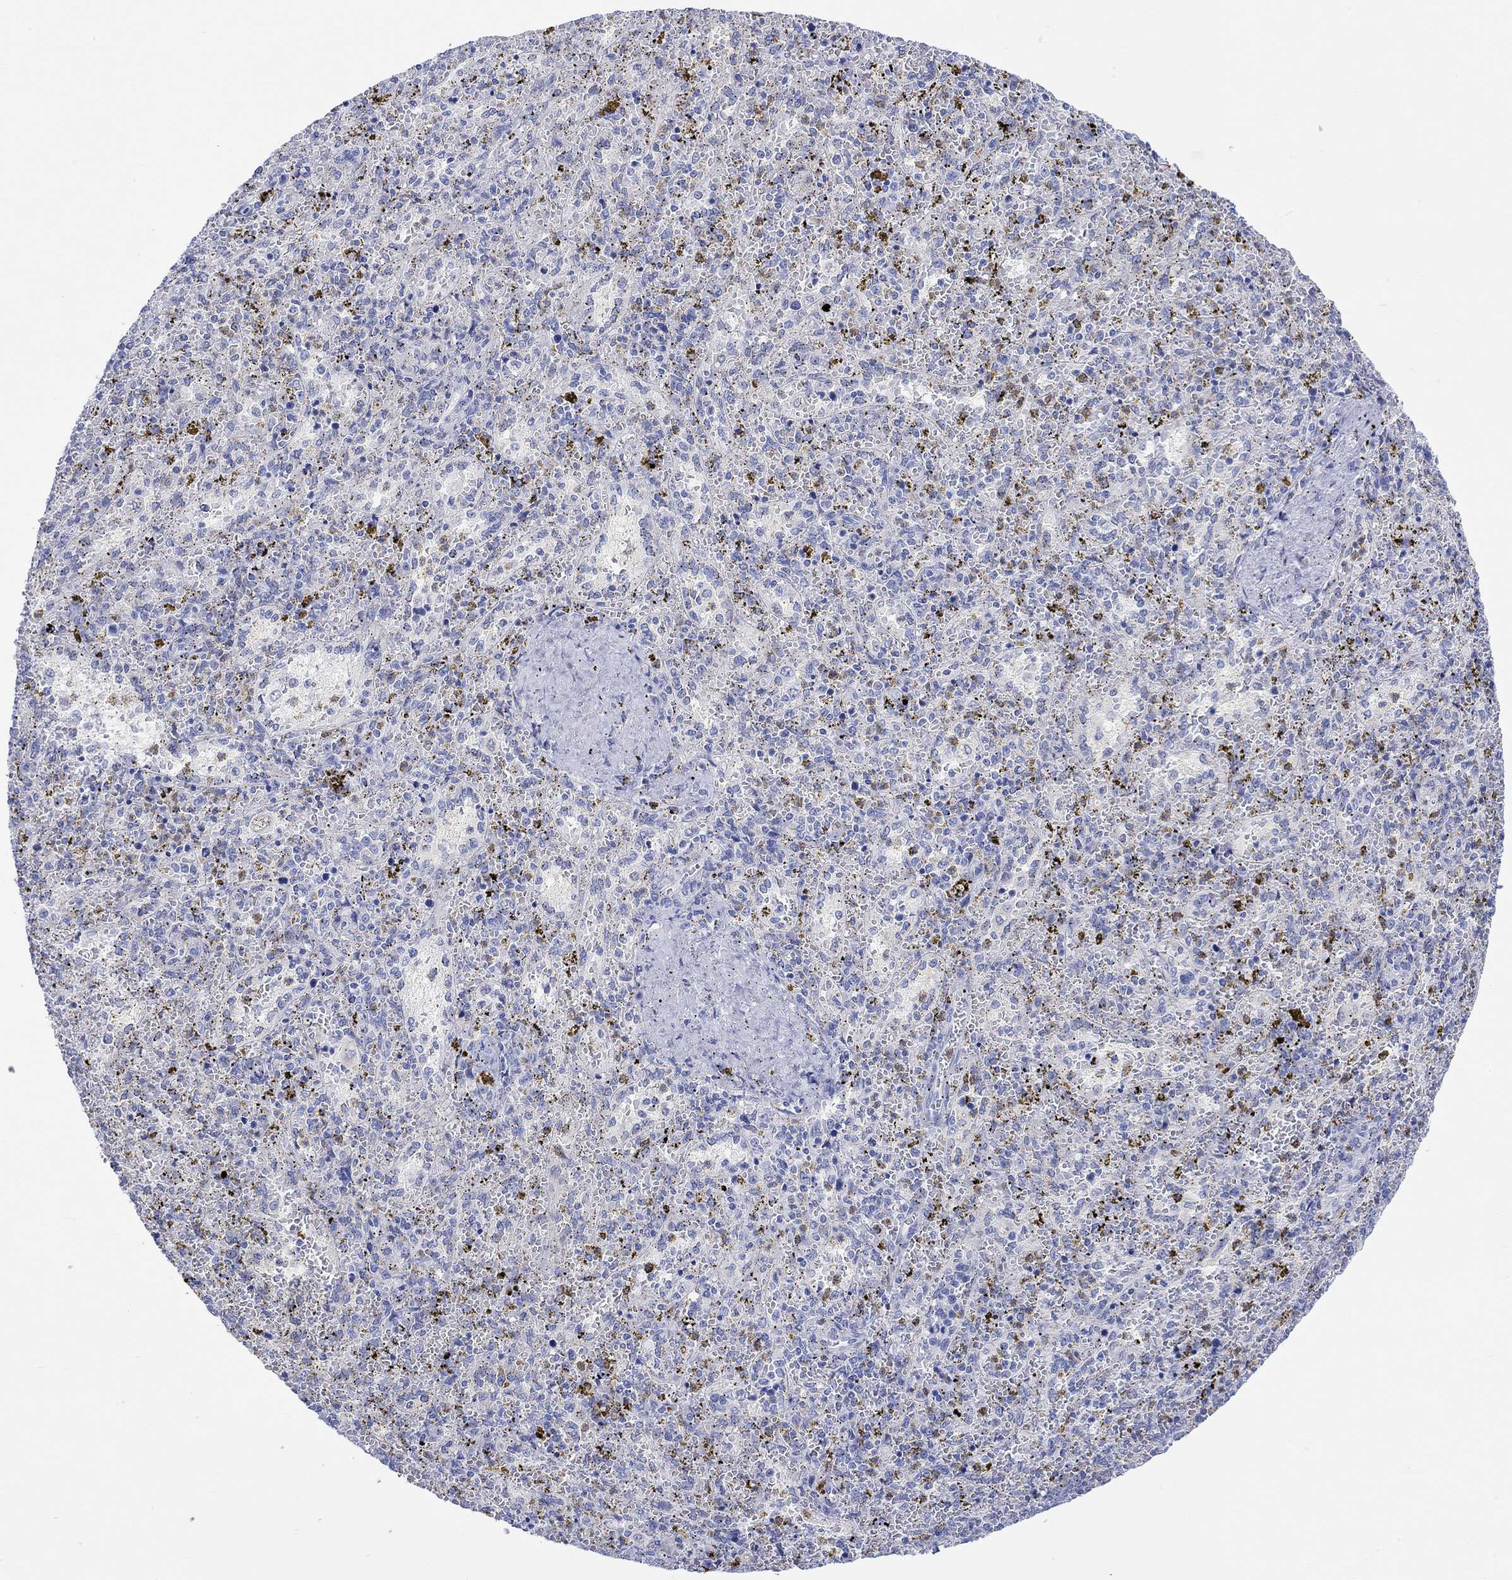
{"staining": {"intensity": "negative", "quantity": "none", "location": "none"}, "tissue": "spleen", "cell_type": "Cells in red pulp", "image_type": "normal", "snomed": [{"axis": "morphology", "description": "Normal tissue, NOS"}, {"axis": "topography", "description": "Spleen"}], "caption": "High power microscopy micrograph of an immunohistochemistry histopathology image of unremarkable spleen, revealing no significant expression in cells in red pulp. (DAB IHC with hematoxylin counter stain).", "gene": "REEP6", "patient": {"sex": "female", "age": 50}}